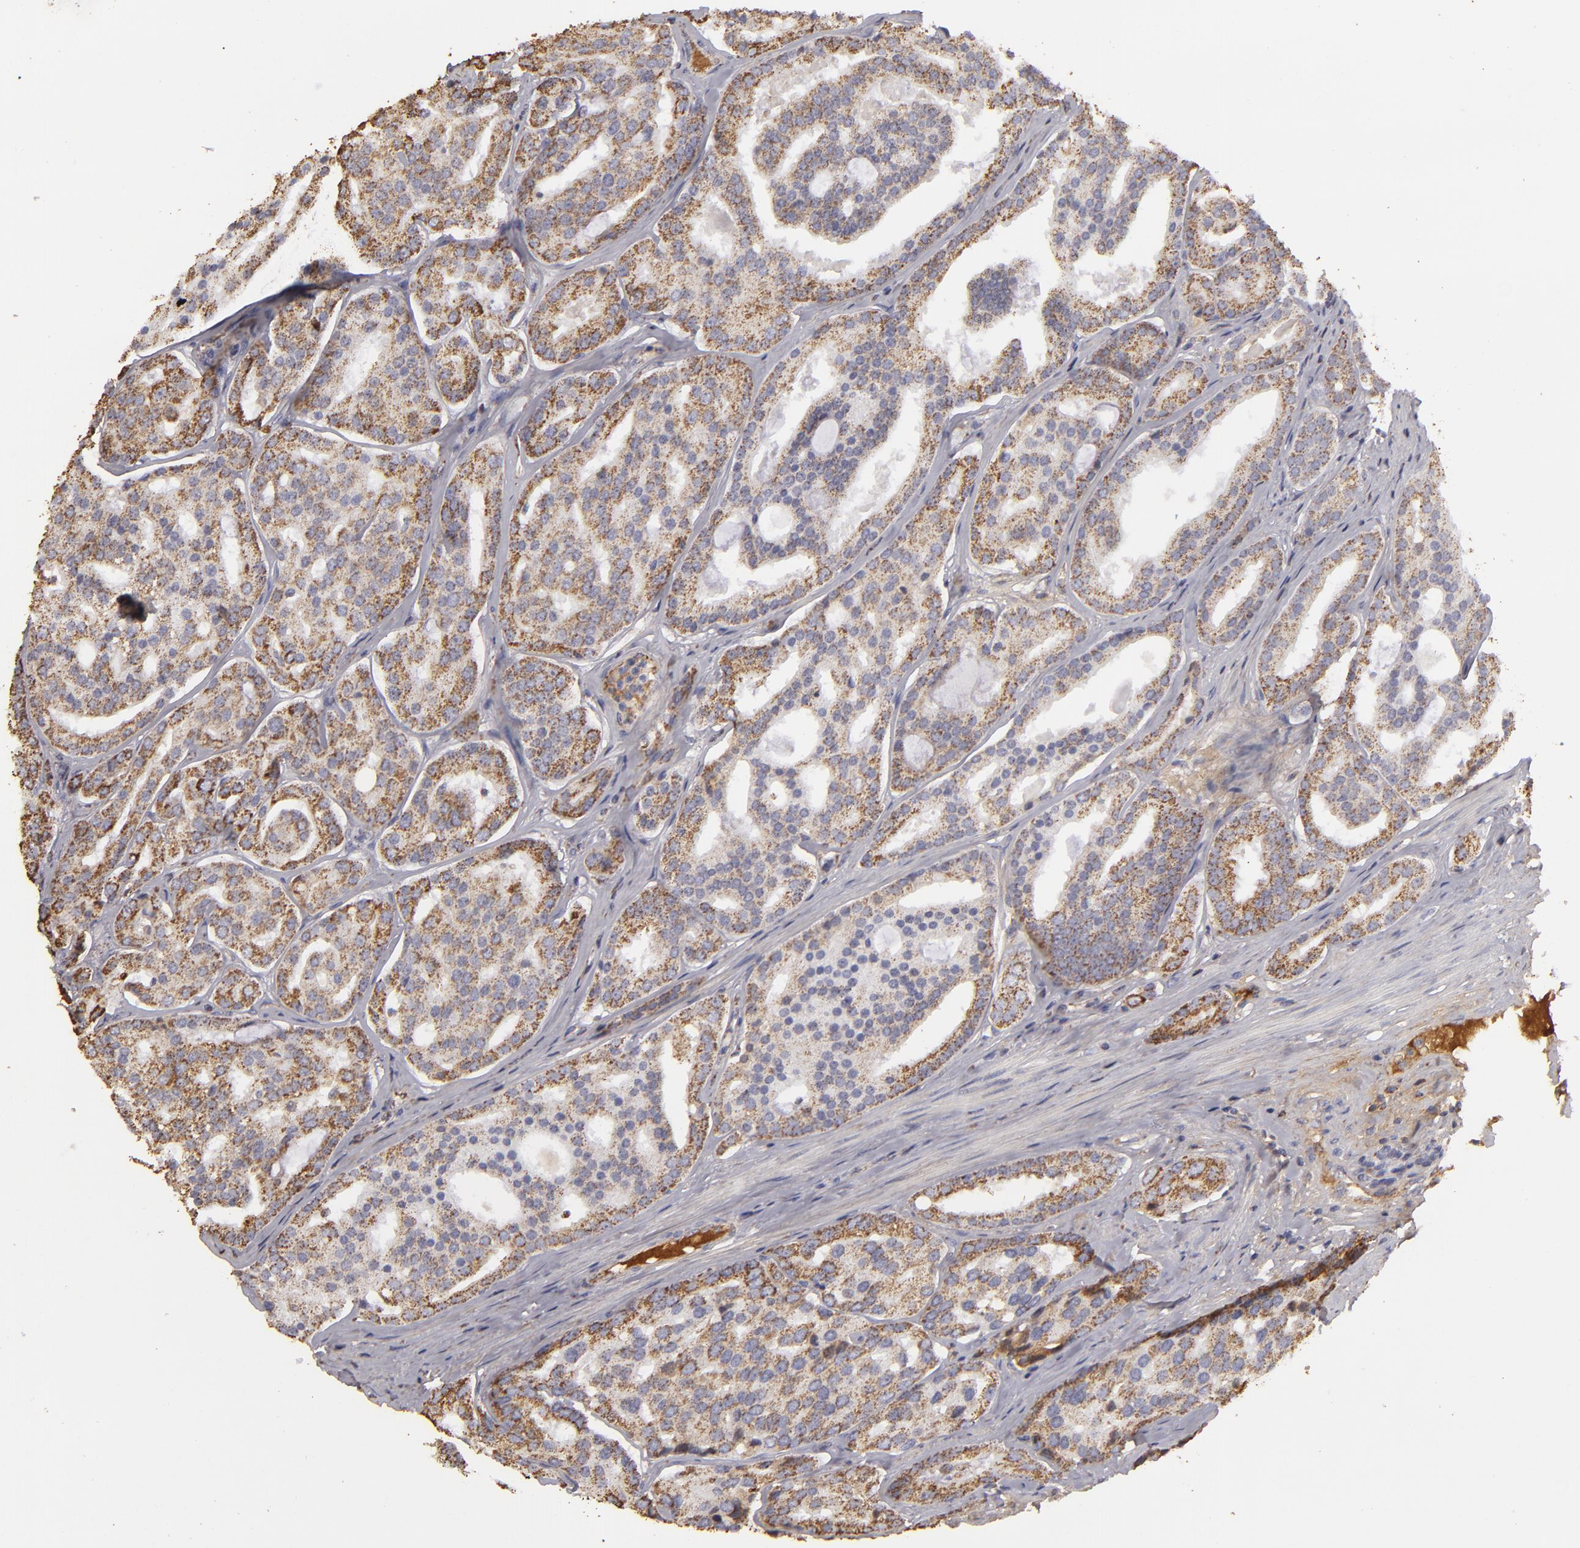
{"staining": {"intensity": "weak", "quantity": ">75%", "location": "cytoplasmic/membranous"}, "tissue": "prostate cancer", "cell_type": "Tumor cells", "image_type": "cancer", "snomed": [{"axis": "morphology", "description": "Adenocarcinoma, High grade"}, {"axis": "topography", "description": "Prostate"}], "caption": "Prostate cancer was stained to show a protein in brown. There is low levels of weak cytoplasmic/membranous staining in approximately >75% of tumor cells.", "gene": "CFB", "patient": {"sex": "male", "age": 64}}